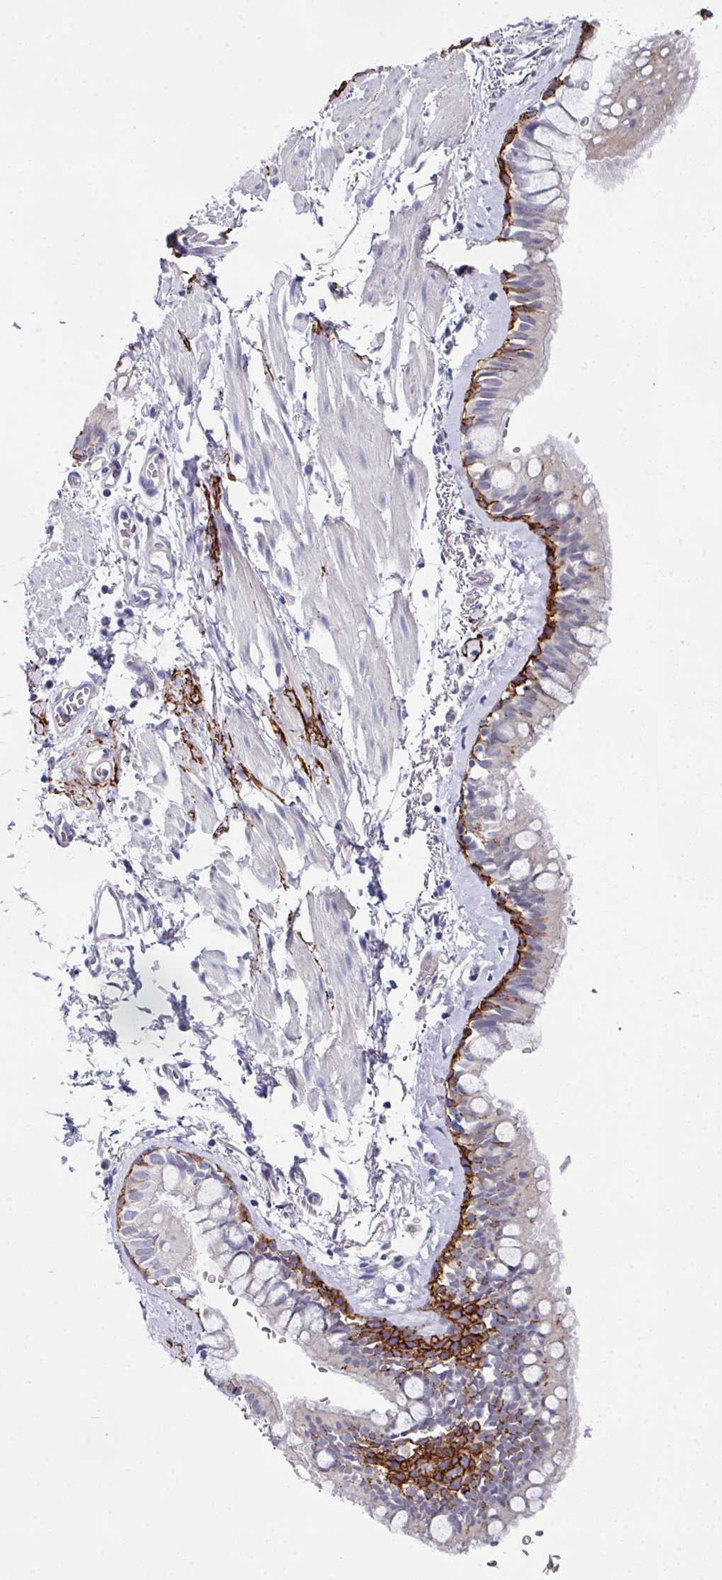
{"staining": {"intensity": "strong", "quantity": "<25%", "location": "cytoplasmic/membranous"}, "tissue": "bronchus", "cell_type": "Respiratory epithelial cells", "image_type": "normal", "snomed": [{"axis": "morphology", "description": "Normal tissue, NOS"}, {"axis": "topography", "description": "Bronchus"}], "caption": "This histopathology image reveals normal bronchus stained with immunohistochemistry (IHC) to label a protein in brown. The cytoplasmic/membranous of respiratory epithelial cells show strong positivity for the protein. Nuclei are counter-stained blue.", "gene": "CLDN1", "patient": {"sex": "male", "age": 67}}